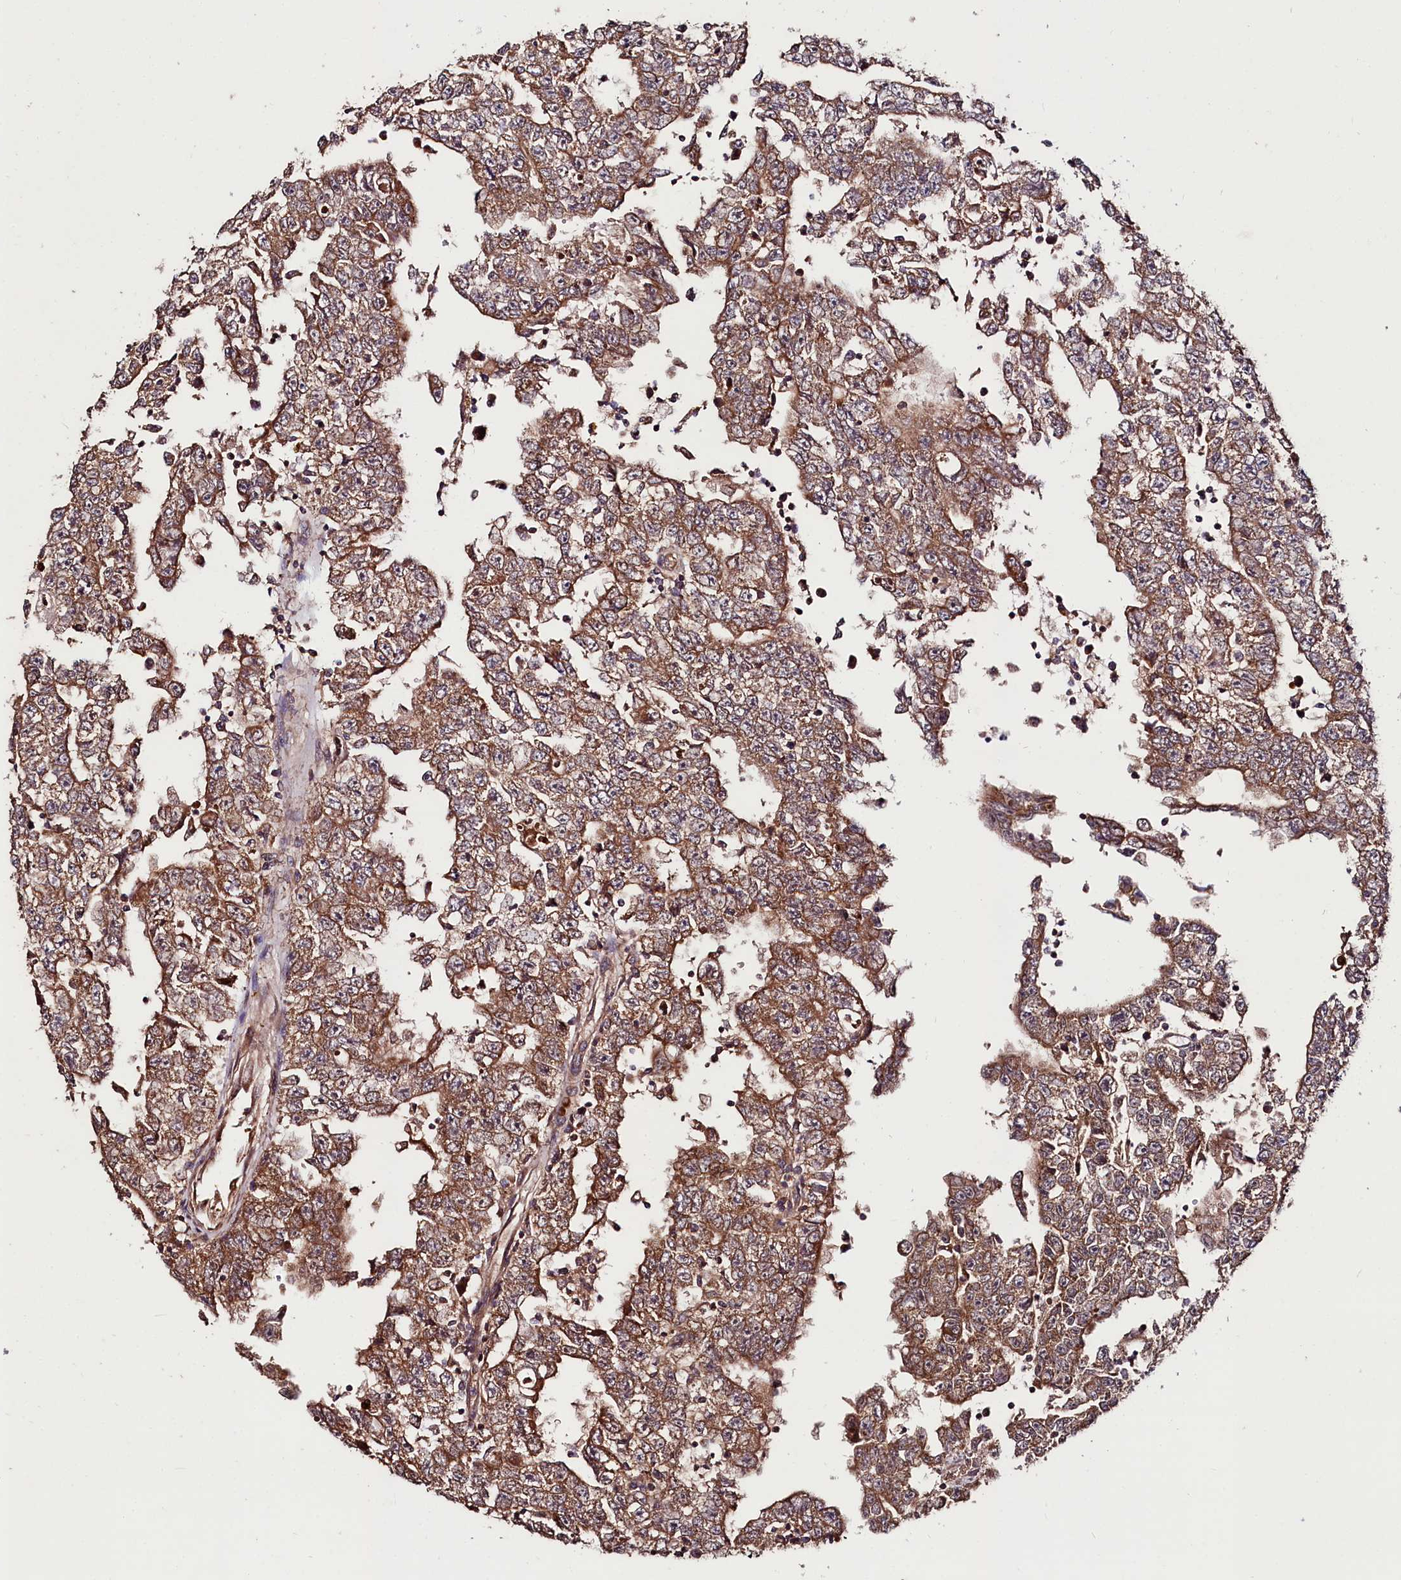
{"staining": {"intensity": "moderate", "quantity": ">75%", "location": "cytoplasmic/membranous"}, "tissue": "testis cancer", "cell_type": "Tumor cells", "image_type": "cancer", "snomed": [{"axis": "morphology", "description": "Carcinoma, Embryonal, NOS"}, {"axis": "topography", "description": "Testis"}], "caption": "Immunohistochemistry of testis embryonal carcinoma displays medium levels of moderate cytoplasmic/membranous staining in about >75% of tumor cells.", "gene": "KLRB1", "patient": {"sex": "male", "age": 25}}